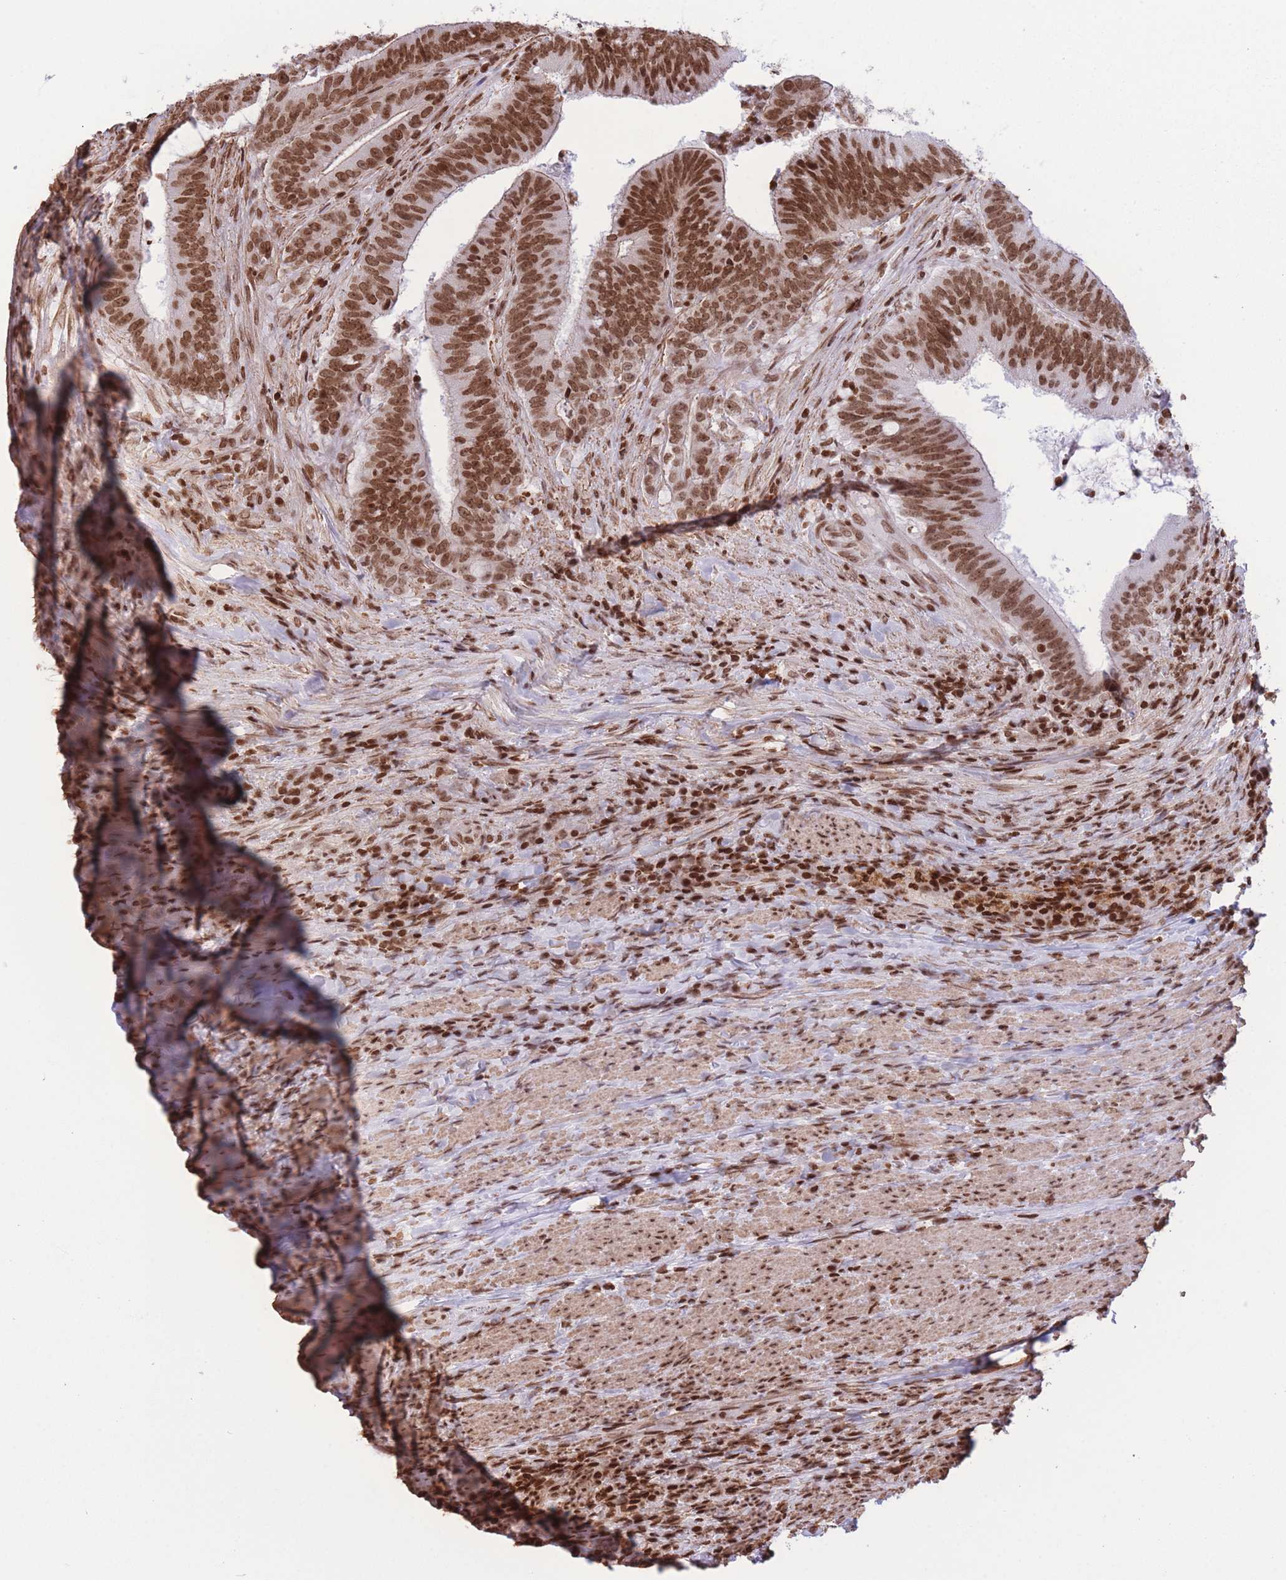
{"staining": {"intensity": "strong", "quantity": ">75%", "location": "nuclear"}, "tissue": "colorectal cancer", "cell_type": "Tumor cells", "image_type": "cancer", "snomed": [{"axis": "morphology", "description": "Adenocarcinoma, NOS"}, {"axis": "topography", "description": "Colon"}], "caption": "Immunohistochemistry staining of colorectal cancer (adenocarcinoma), which reveals high levels of strong nuclear staining in approximately >75% of tumor cells indicating strong nuclear protein expression. The staining was performed using DAB (3,3'-diaminobenzidine) (brown) for protein detection and nuclei were counterstained in hematoxylin (blue).", "gene": "H2BC11", "patient": {"sex": "female", "age": 43}}